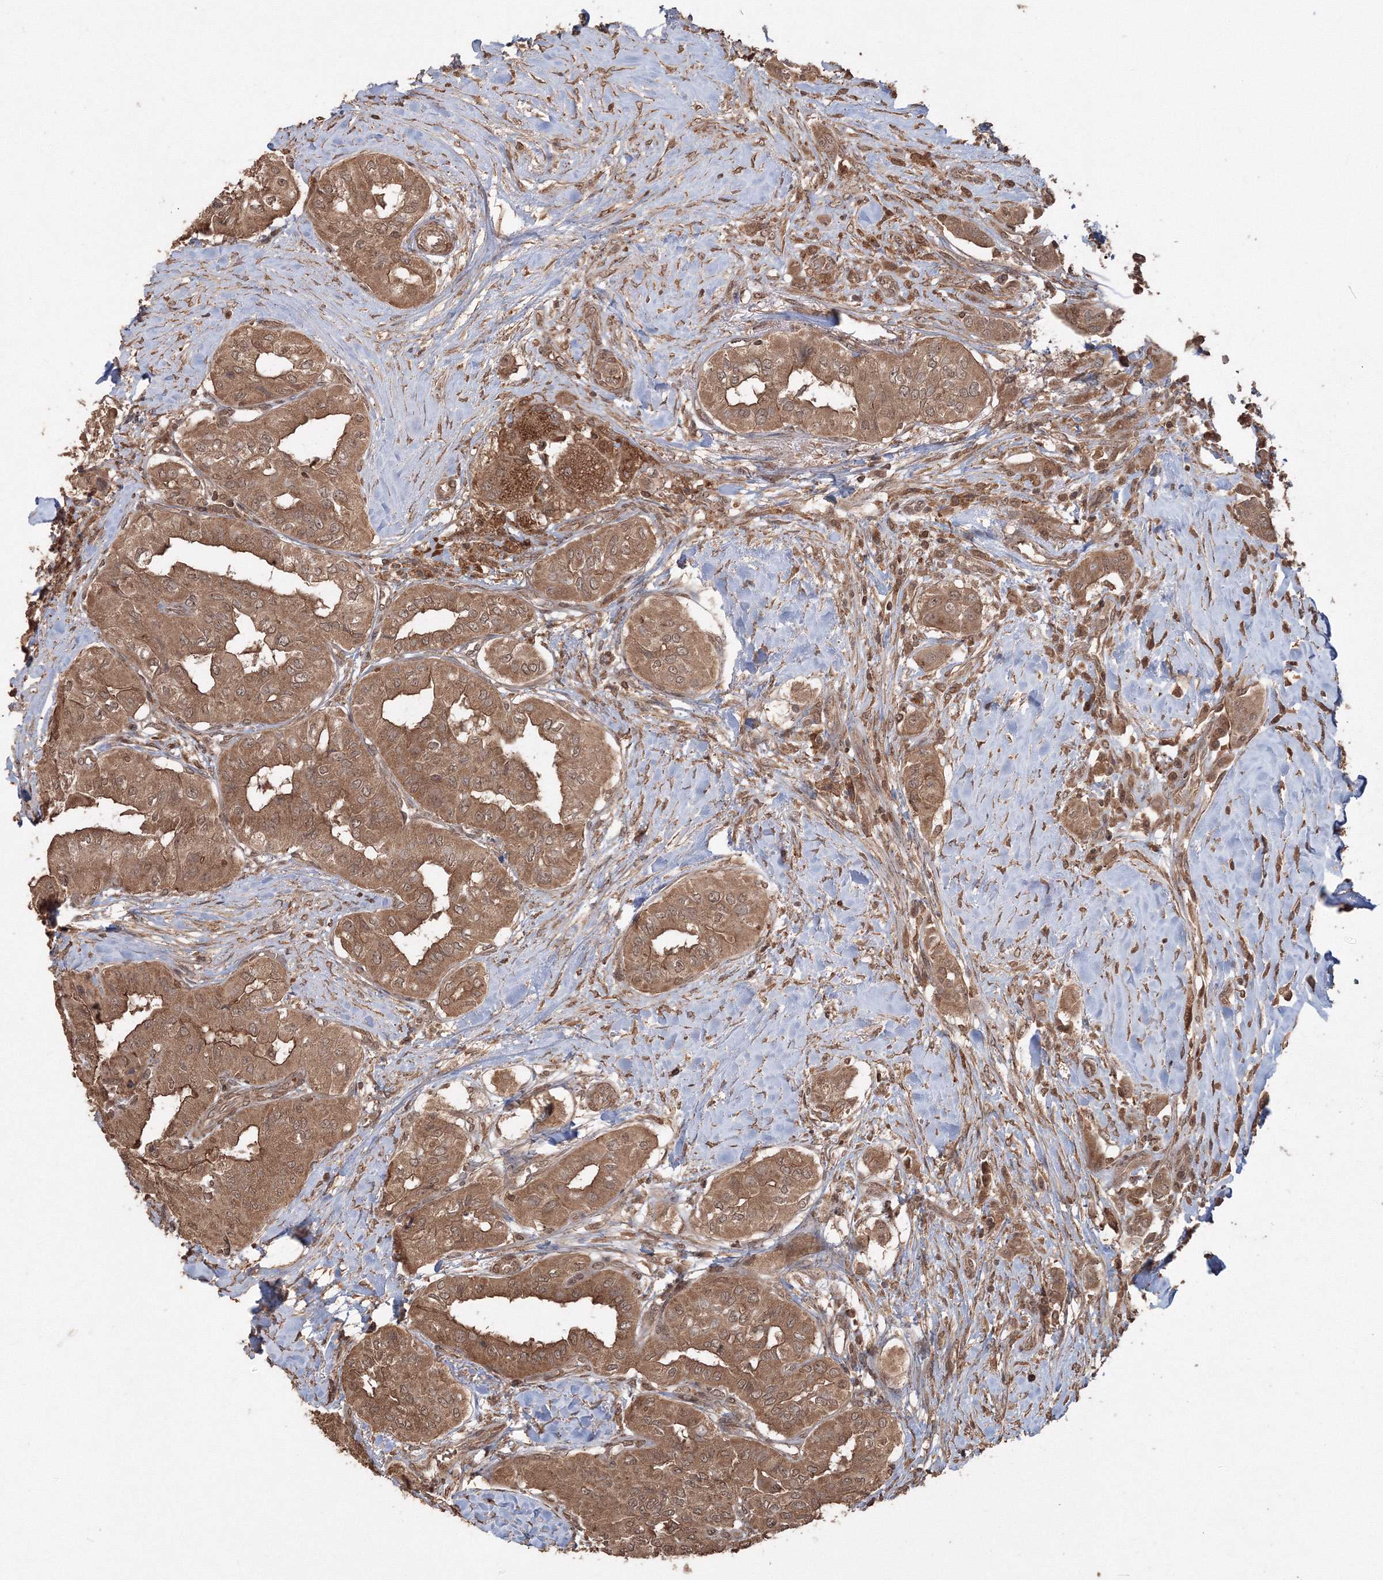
{"staining": {"intensity": "moderate", "quantity": ">75%", "location": "cytoplasmic/membranous"}, "tissue": "thyroid cancer", "cell_type": "Tumor cells", "image_type": "cancer", "snomed": [{"axis": "morphology", "description": "Papillary adenocarcinoma, NOS"}, {"axis": "topography", "description": "Thyroid gland"}], "caption": "Brown immunohistochemical staining in human thyroid cancer (papillary adenocarcinoma) demonstrates moderate cytoplasmic/membranous positivity in approximately >75% of tumor cells.", "gene": "CCDC122", "patient": {"sex": "female", "age": 59}}